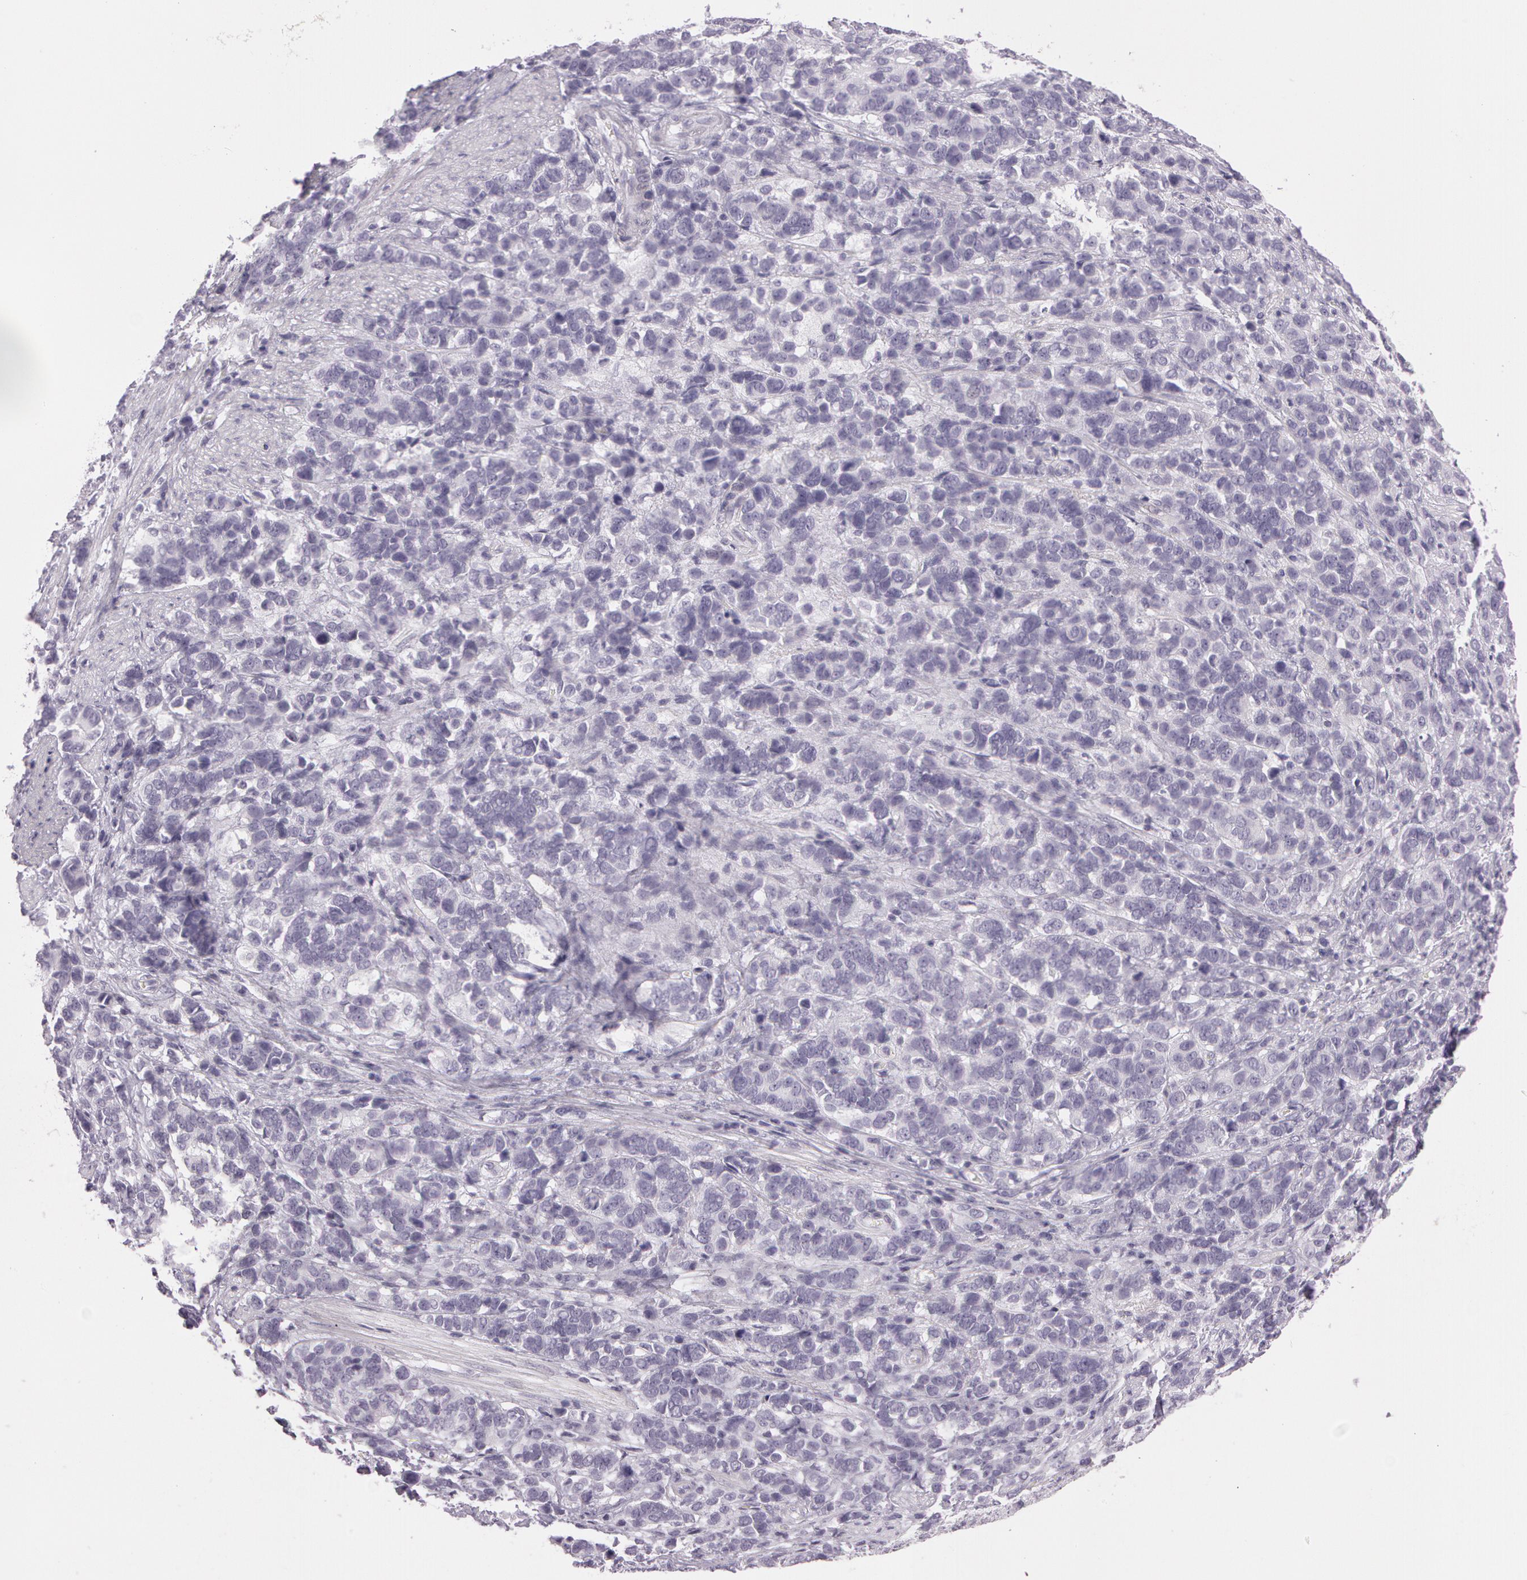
{"staining": {"intensity": "negative", "quantity": "none", "location": "none"}, "tissue": "stomach cancer", "cell_type": "Tumor cells", "image_type": "cancer", "snomed": [{"axis": "morphology", "description": "Adenocarcinoma, NOS"}, {"axis": "topography", "description": "Stomach, upper"}], "caption": "Stomach adenocarcinoma was stained to show a protein in brown. There is no significant staining in tumor cells.", "gene": "OTC", "patient": {"sex": "male", "age": 71}}